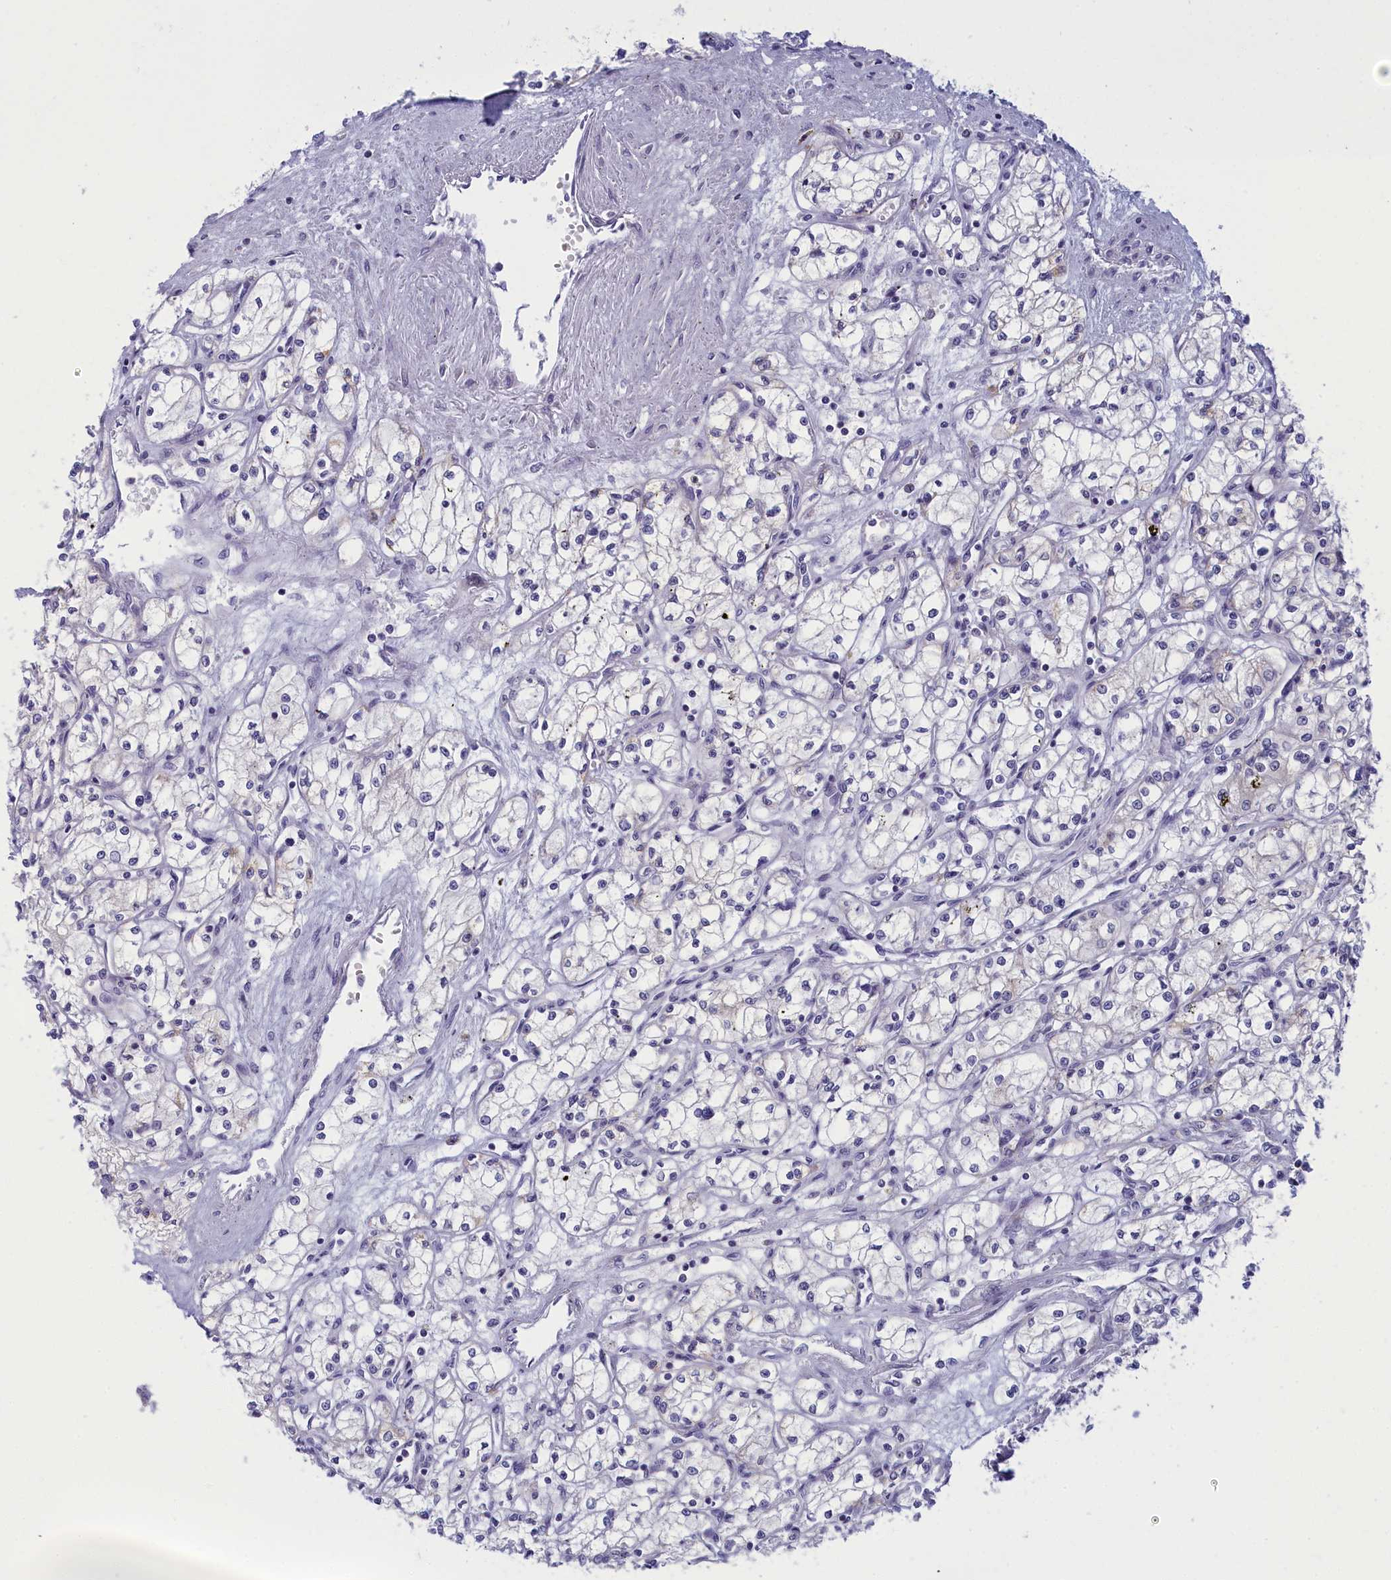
{"staining": {"intensity": "negative", "quantity": "none", "location": "none"}, "tissue": "renal cancer", "cell_type": "Tumor cells", "image_type": "cancer", "snomed": [{"axis": "morphology", "description": "Adenocarcinoma, NOS"}, {"axis": "topography", "description": "Kidney"}], "caption": "Immunohistochemistry histopathology image of neoplastic tissue: human renal cancer stained with DAB shows no significant protein positivity in tumor cells.", "gene": "NOL10", "patient": {"sex": "male", "age": 59}}